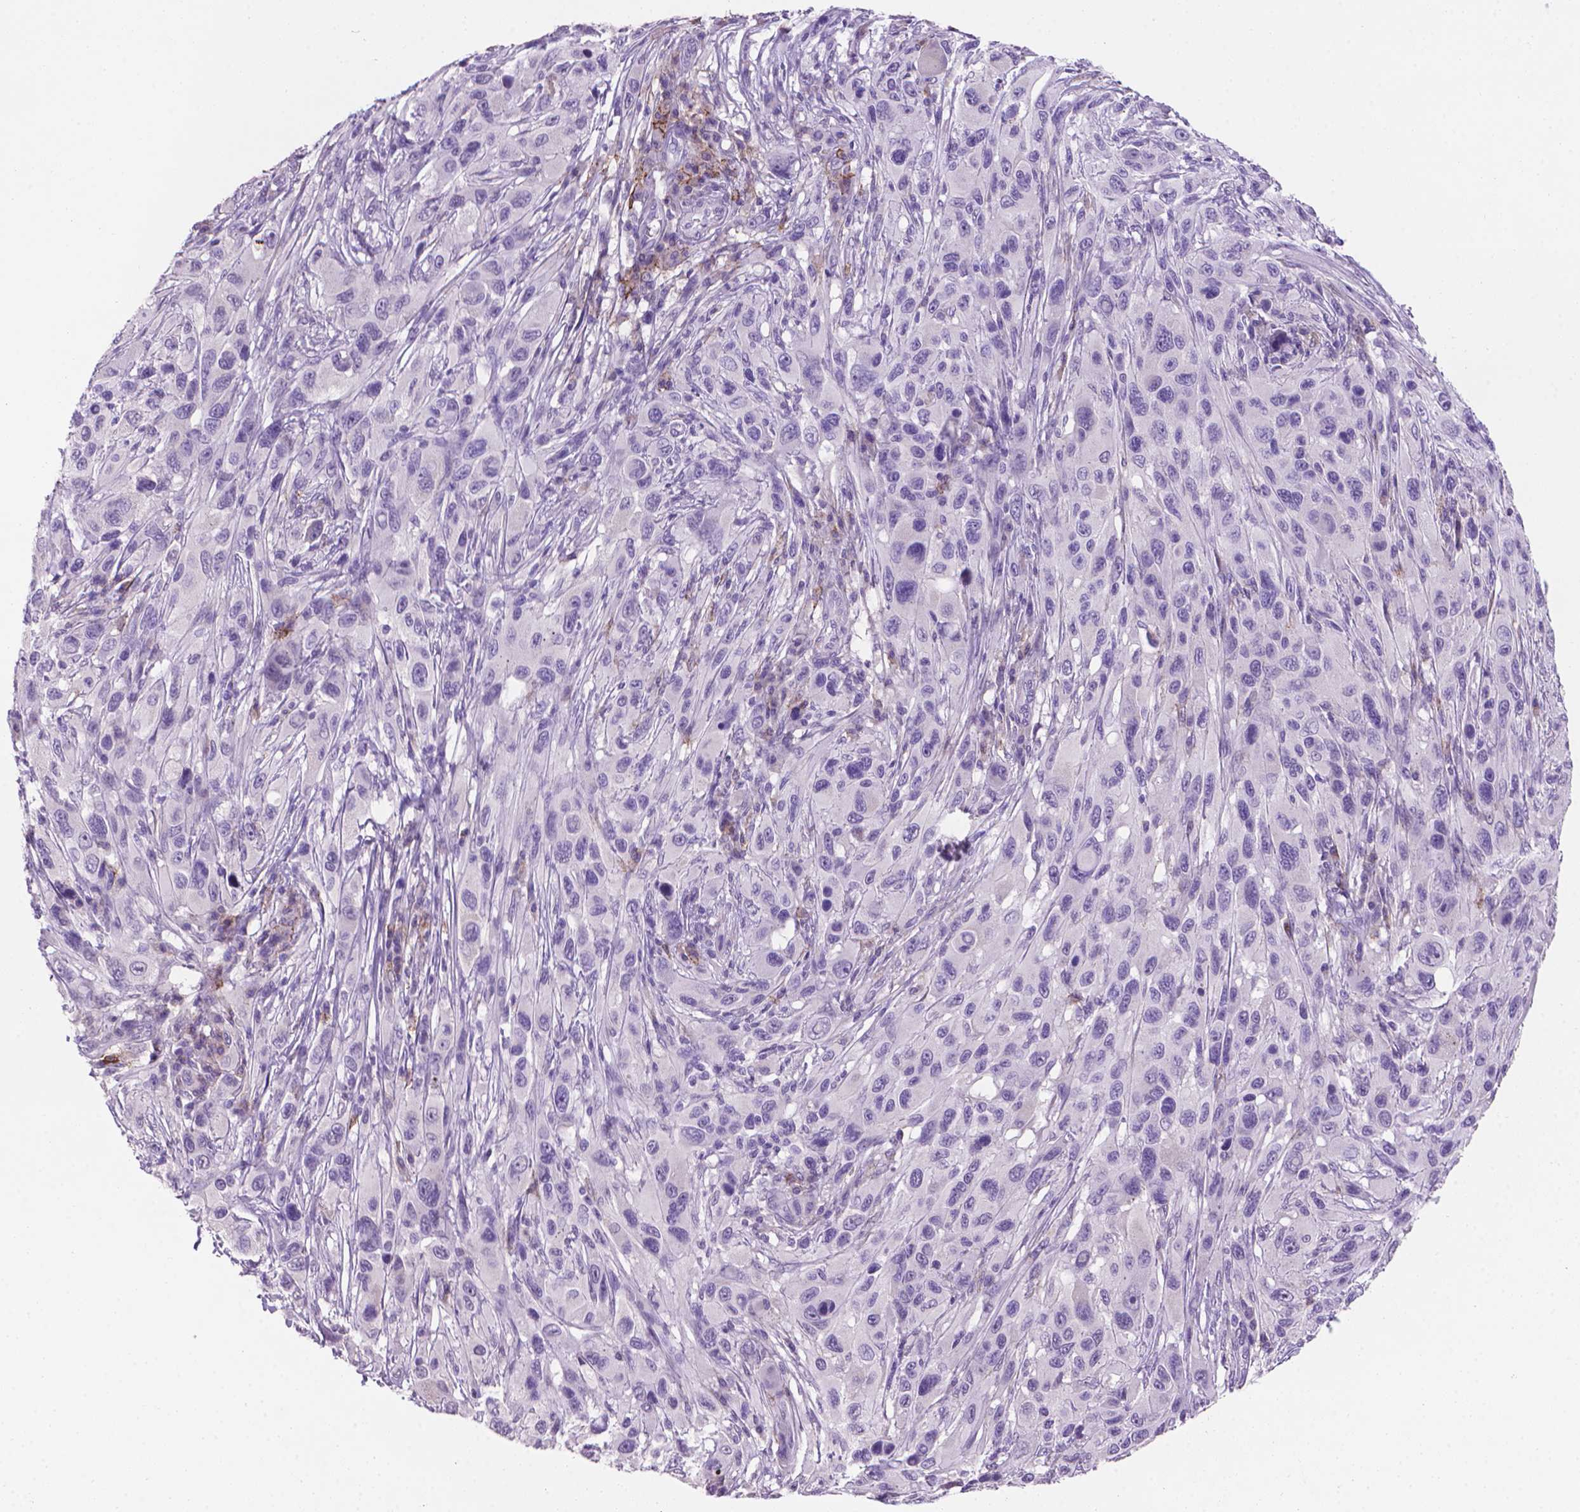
{"staining": {"intensity": "negative", "quantity": "none", "location": "none"}, "tissue": "melanoma", "cell_type": "Tumor cells", "image_type": "cancer", "snomed": [{"axis": "morphology", "description": "Malignant melanoma, NOS"}, {"axis": "topography", "description": "Skin"}], "caption": "Immunohistochemical staining of malignant melanoma exhibits no significant expression in tumor cells.", "gene": "MUC1", "patient": {"sex": "male", "age": 53}}